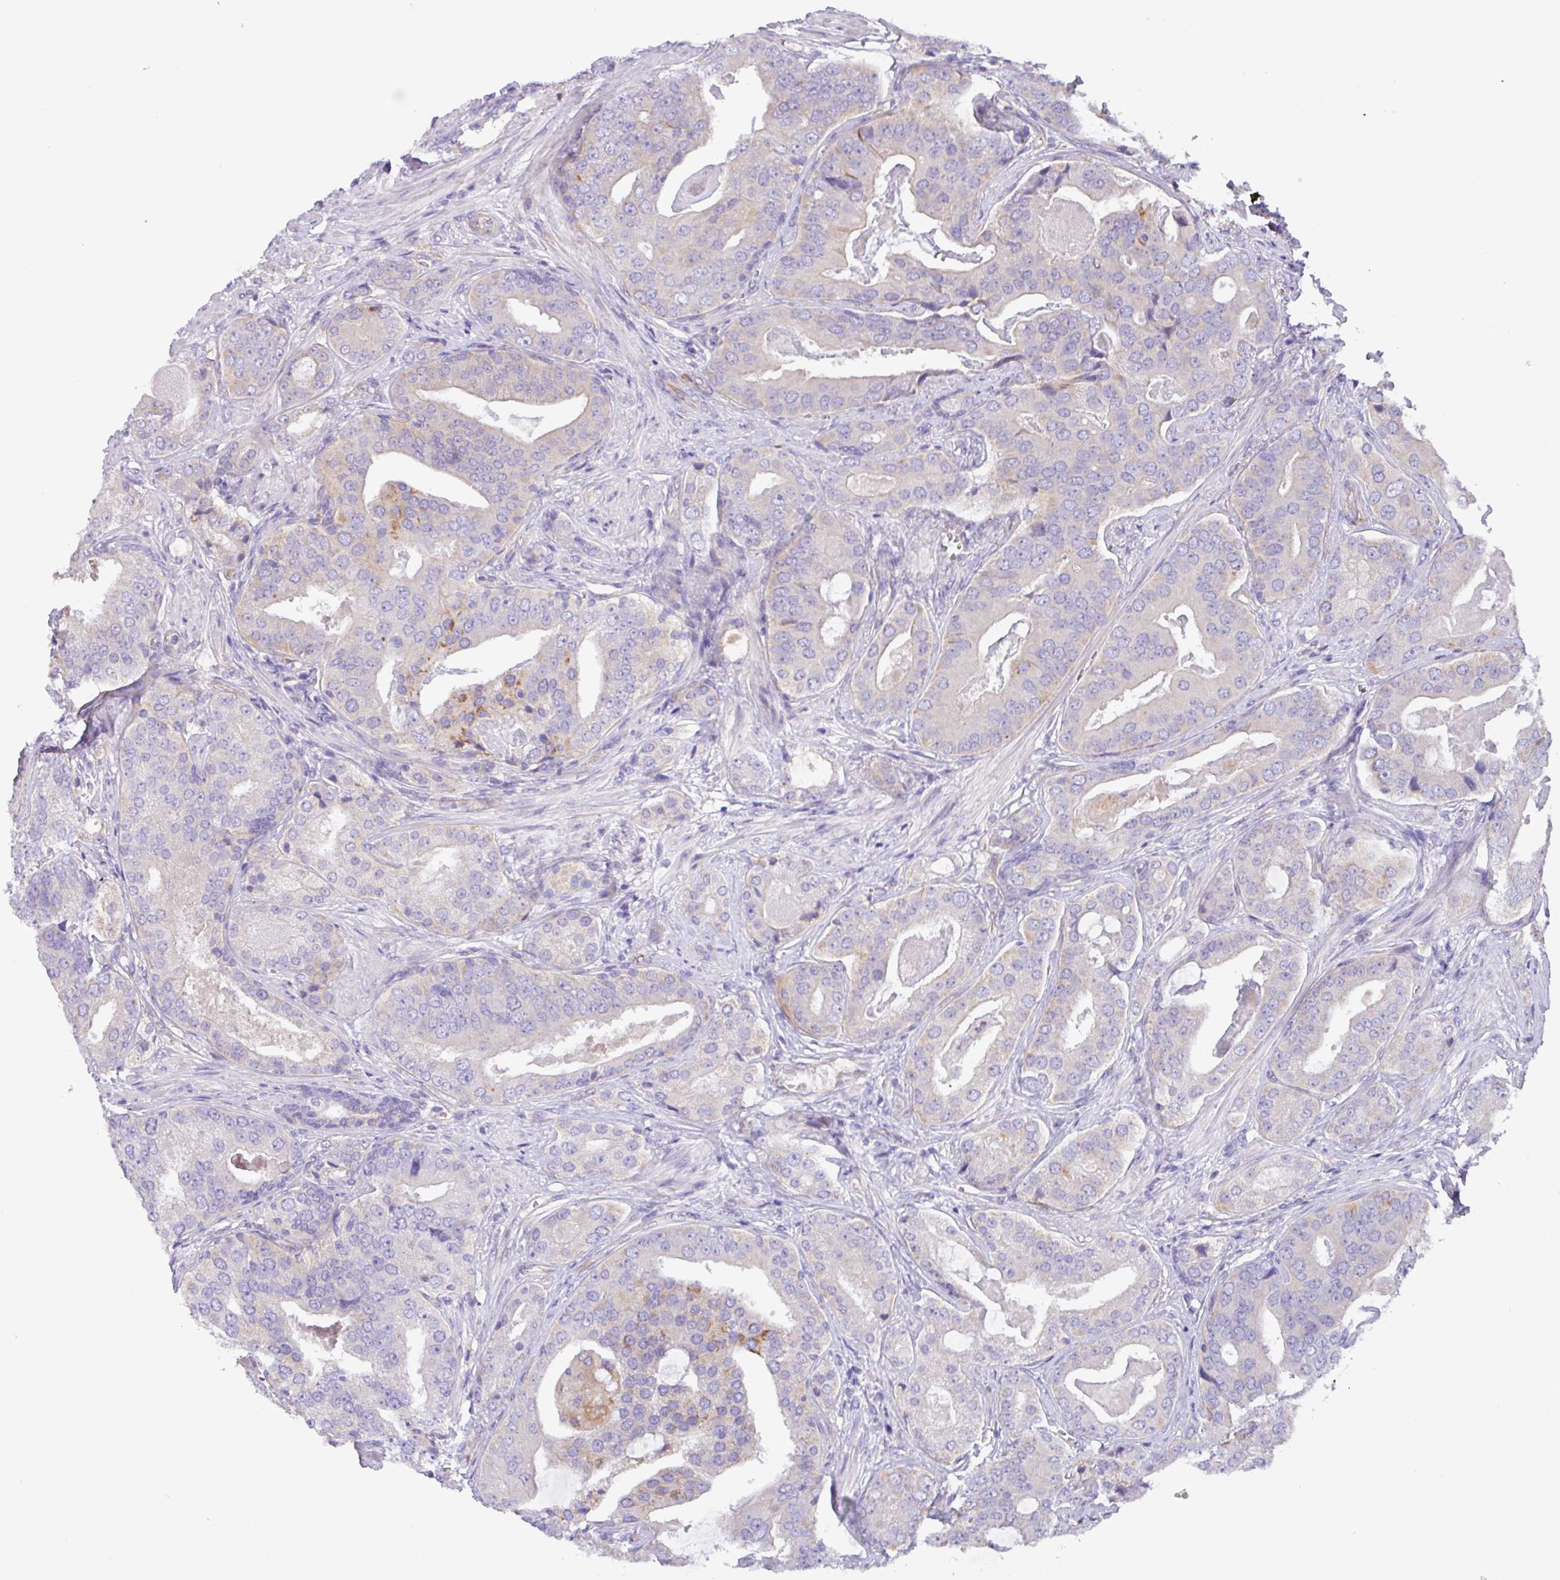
{"staining": {"intensity": "moderate", "quantity": "<25%", "location": "cytoplasmic/membranous"}, "tissue": "prostate cancer", "cell_type": "Tumor cells", "image_type": "cancer", "snomed": [{"axis": "morphology", "description": "Adenocarcinoma, High grade"}, {"axis": "topography", "description": "Prostate"}], "caption": "Protein expression analysis of human prostate cancer reveals moderate cytoplasmic/membranous expression in about <25% of tumor cells.", "gene": "MRM2", "patient": {"sex": "male", "age": 71}}